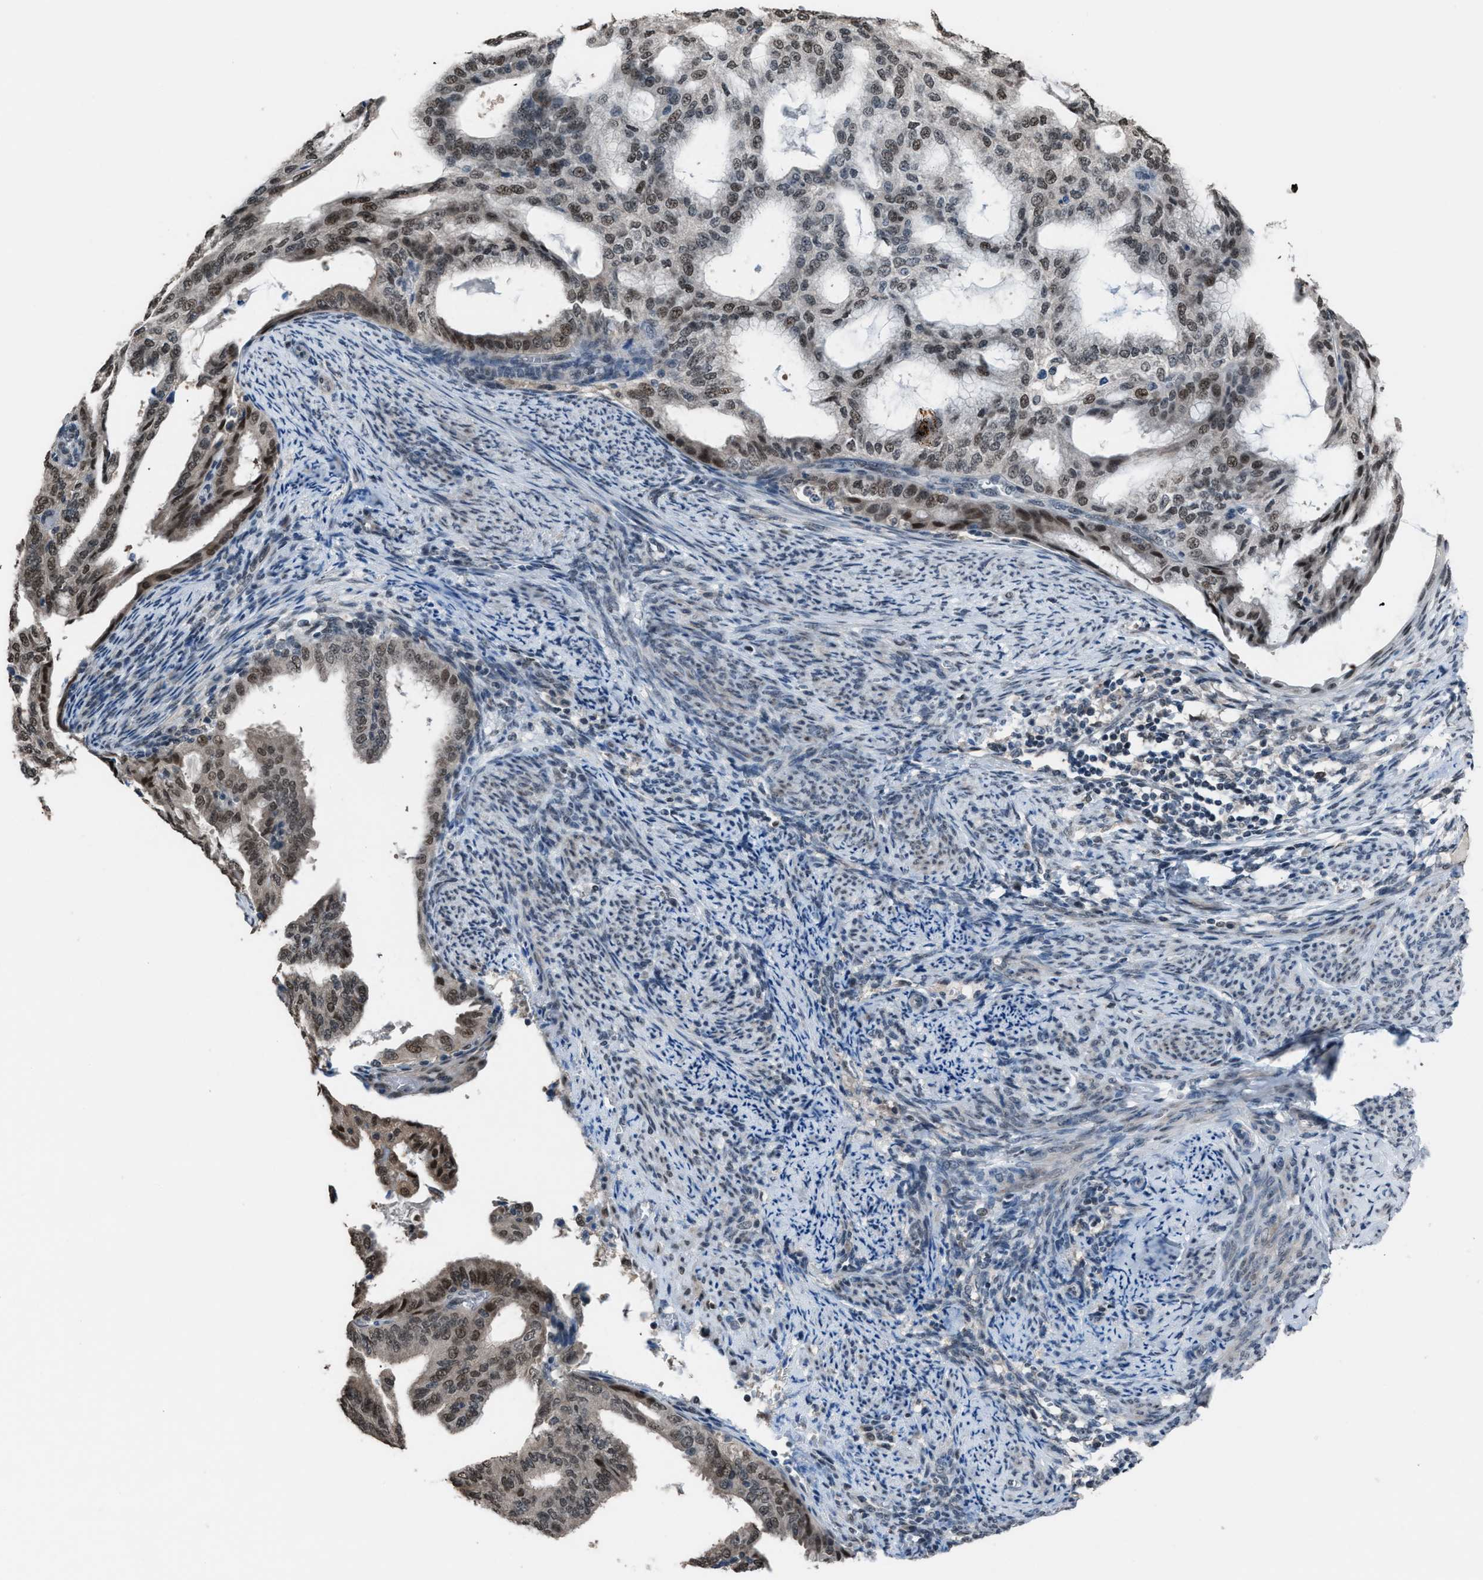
{"staining": {"intensity": "moderate", "quantity": "25%-75%", "location": "nuclear"}, "tissue": "endometrial cancer", "cell_type": "Tumor cells", "image_type": "cancer", "snomed": [{"axis": "morphology", "description": "Adenocarcinoma, NOS"}, {"axis": "topography", "description": "Endometrium"}], "caption": "This micrograph exhibits immunohistochemistry (IHC) staining of endometrial cancer (adenocarcinoma), with medium moderate nuclear expression in about 25%-75% of tumor cells.", "gene": "ZNF276", "patient": {"sex": "female", "age": 58}}